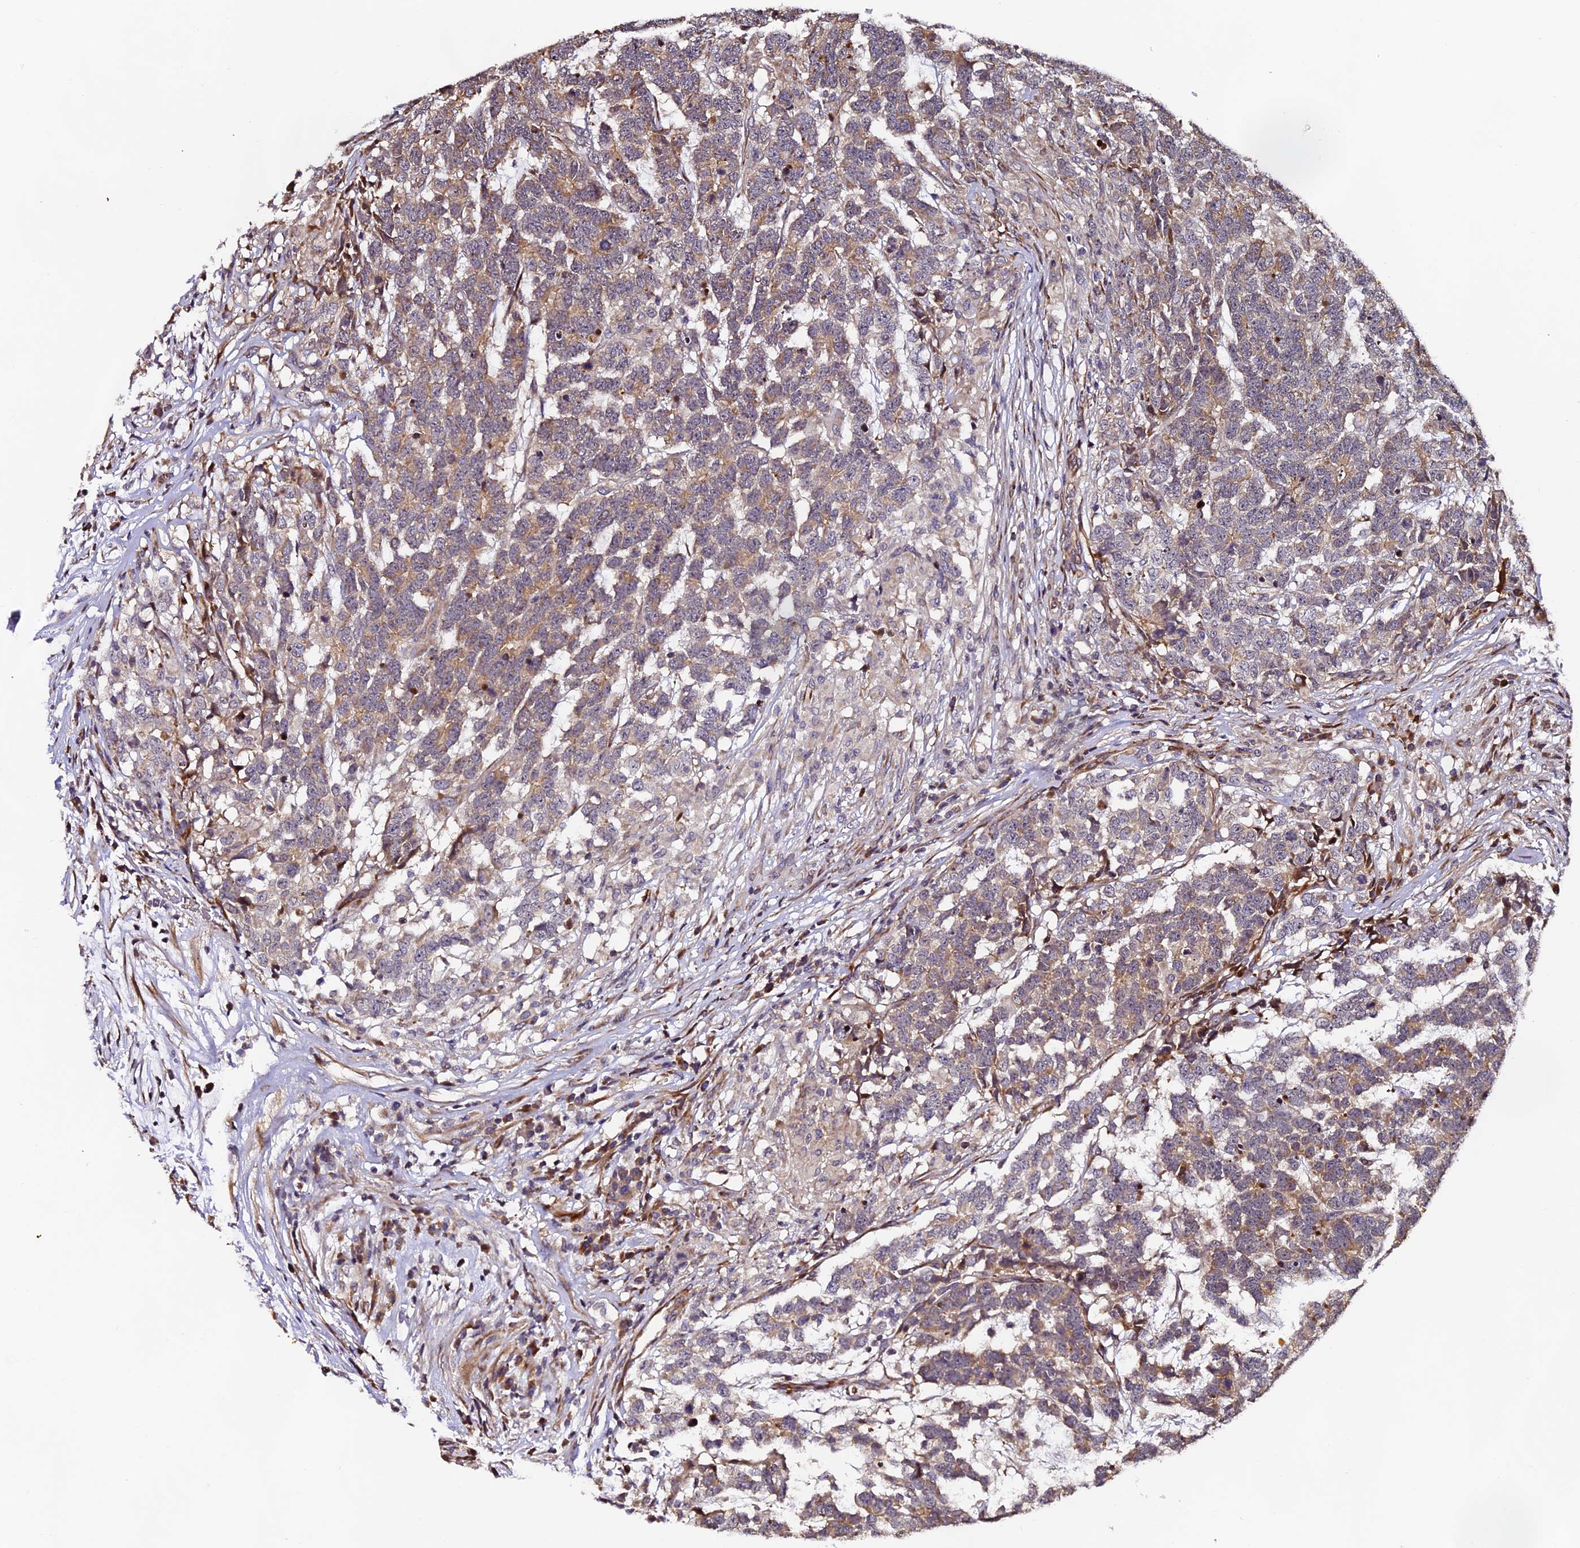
{"staining": {"intensity": "moderate", "quantity": "25%-75%", "location": "cytoplasmic/membranous"}, "tissue": "testis cancer", "cell_type": "Tumor cells", "image_type": "cancer", "snomed": [{"axis": "morphology", "description": "Carcinoma, Embryonal, NOS"}, {"axis": "topography", "description": "Testis"}], "caption": "Immunohistochemical staining of testis embryonal carcinoma shows moderate cytoplasmic/membranous protein positivity in about 25%-75% of tumor cells.", "gene": "RAB28", "patient": {"sex": "male", "age": 26}}